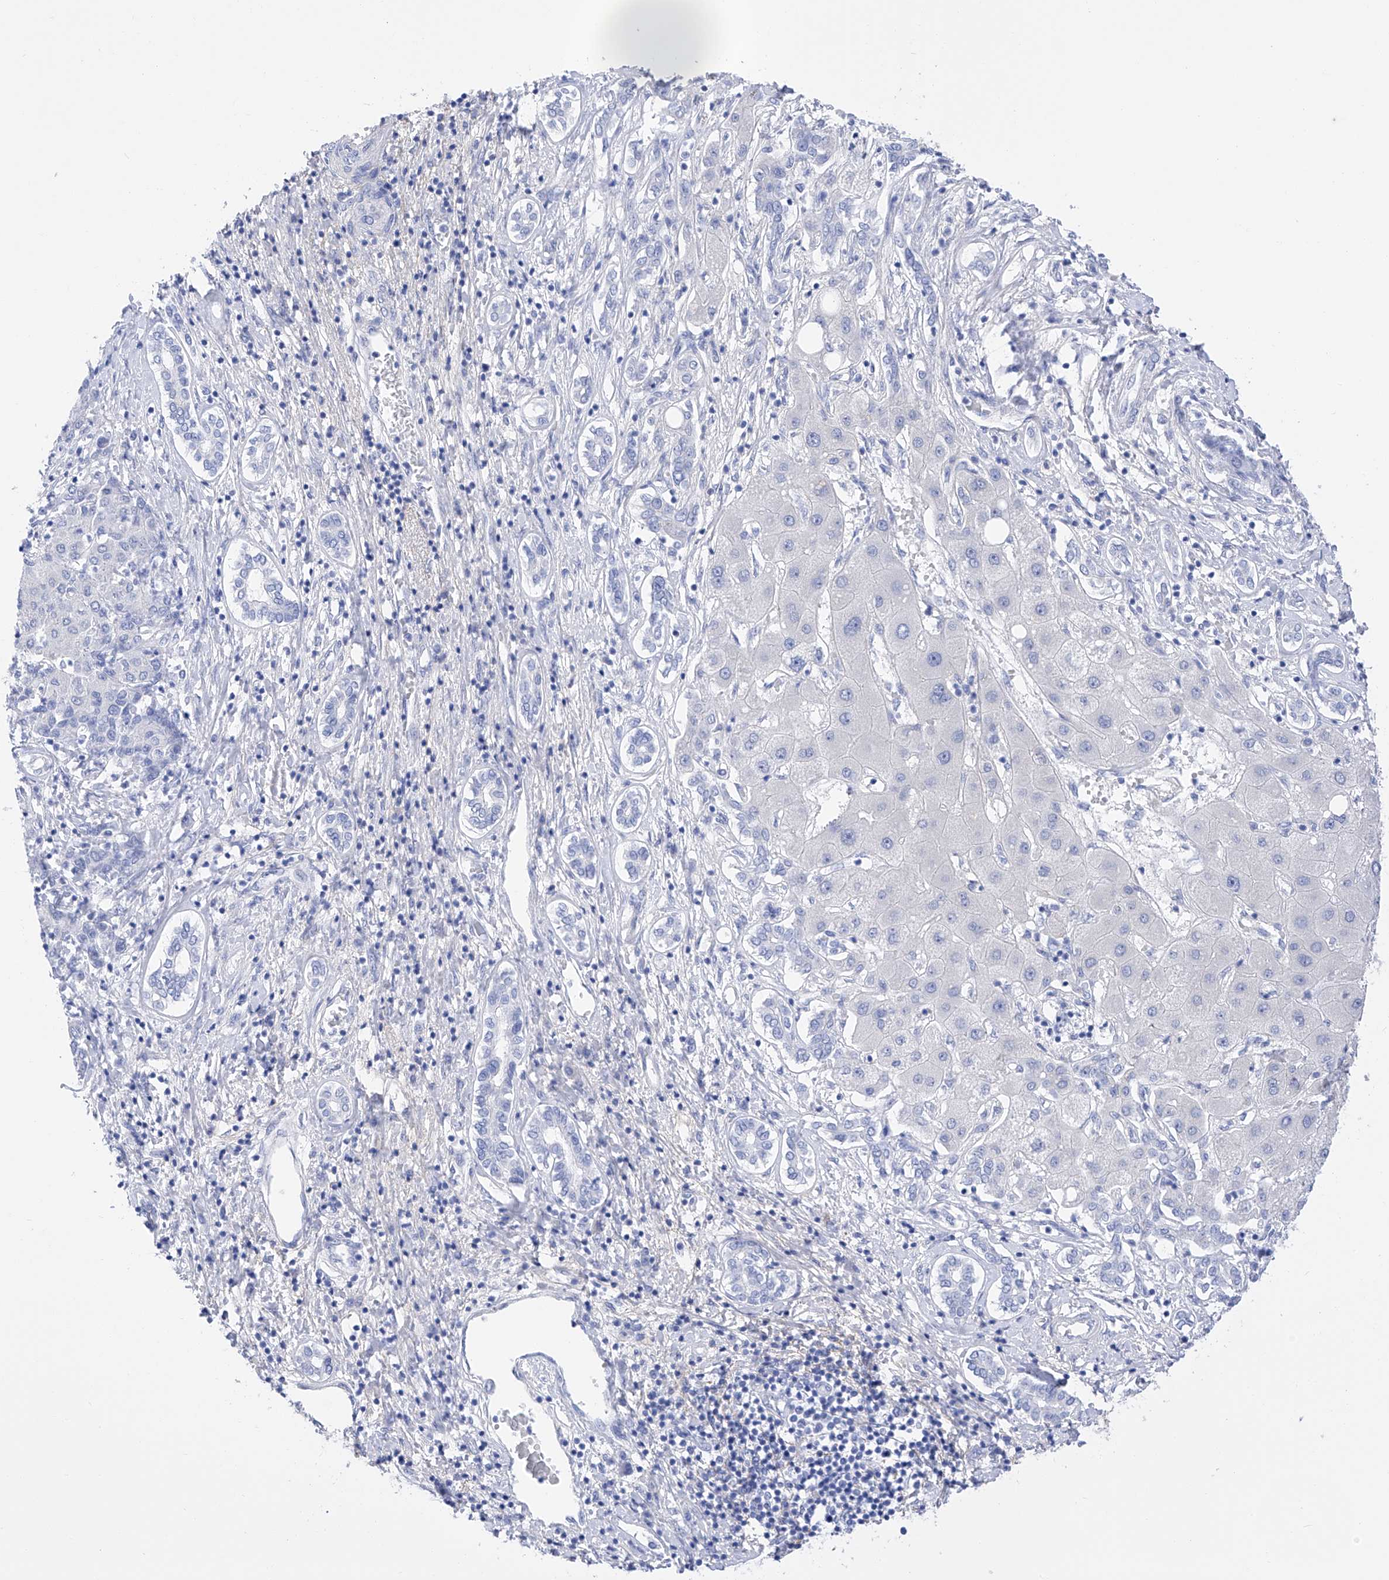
{"staining": {"intensity": "negative", "quantity": "none", "location": "none"}, "tissue": "liver cancer", "cell_type": "Tumor cells", "image_type": "cancer", "snomed": [{"axis": "morphology", "description": "Carcinoma, Hepatocellular, NOS"}, {"axis": "topography", "description": "Liver"}], "caption": "Protein analysis of hepatocellular carcinoma (liver) demonstrates no significant positivity in tumor cells. (IHC, brightfield microscopy, high magnification).", "gene": "FLG", "patient": {"sex": "male", "age": 65}}